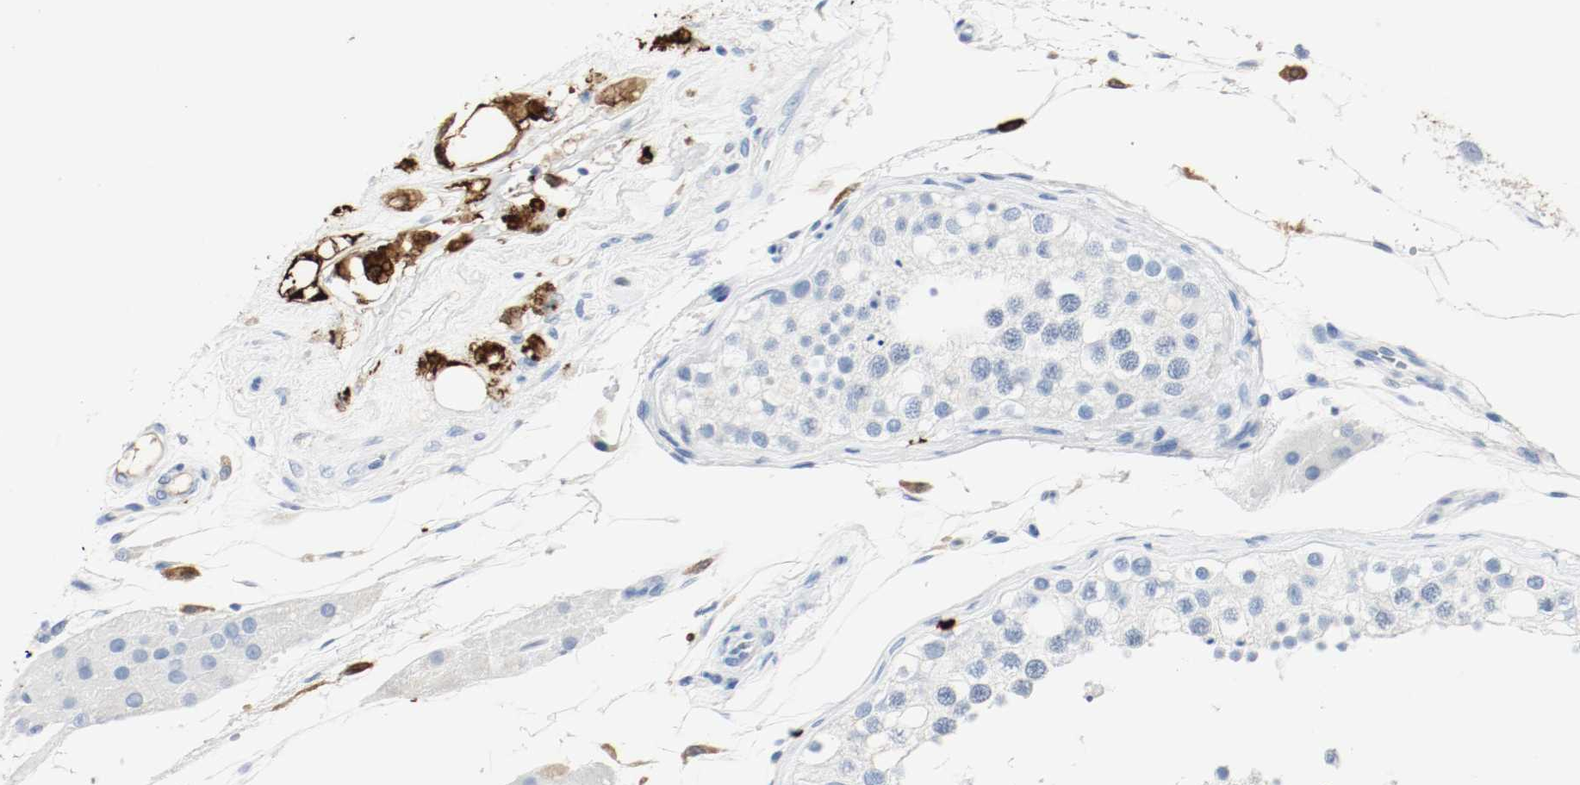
{"staining": {"intensity": "negative", "quantity": "none", "location": "none"}, "tissue": "testis", "cell_type": "Cells in seminiferous ducts", "image_type": "normal", "snomed": [{"axis": "morphology", "description": "Normal tissue, NOS"}, {"axis": "topography", "description": "Testis"}], "caption": "This photomicrograph is of normal testis stained with immunohistochemistry (IHC) to label a protein in brown with the nuclei are counter-stained blue. There is no staining in cells in seminiferous ducts. (DAB (3,3'-diaminobenzidine) immunohistochemistry, high magnification).", "gene": "S100A9", "patient": {"sex": "male", "age": 68}}